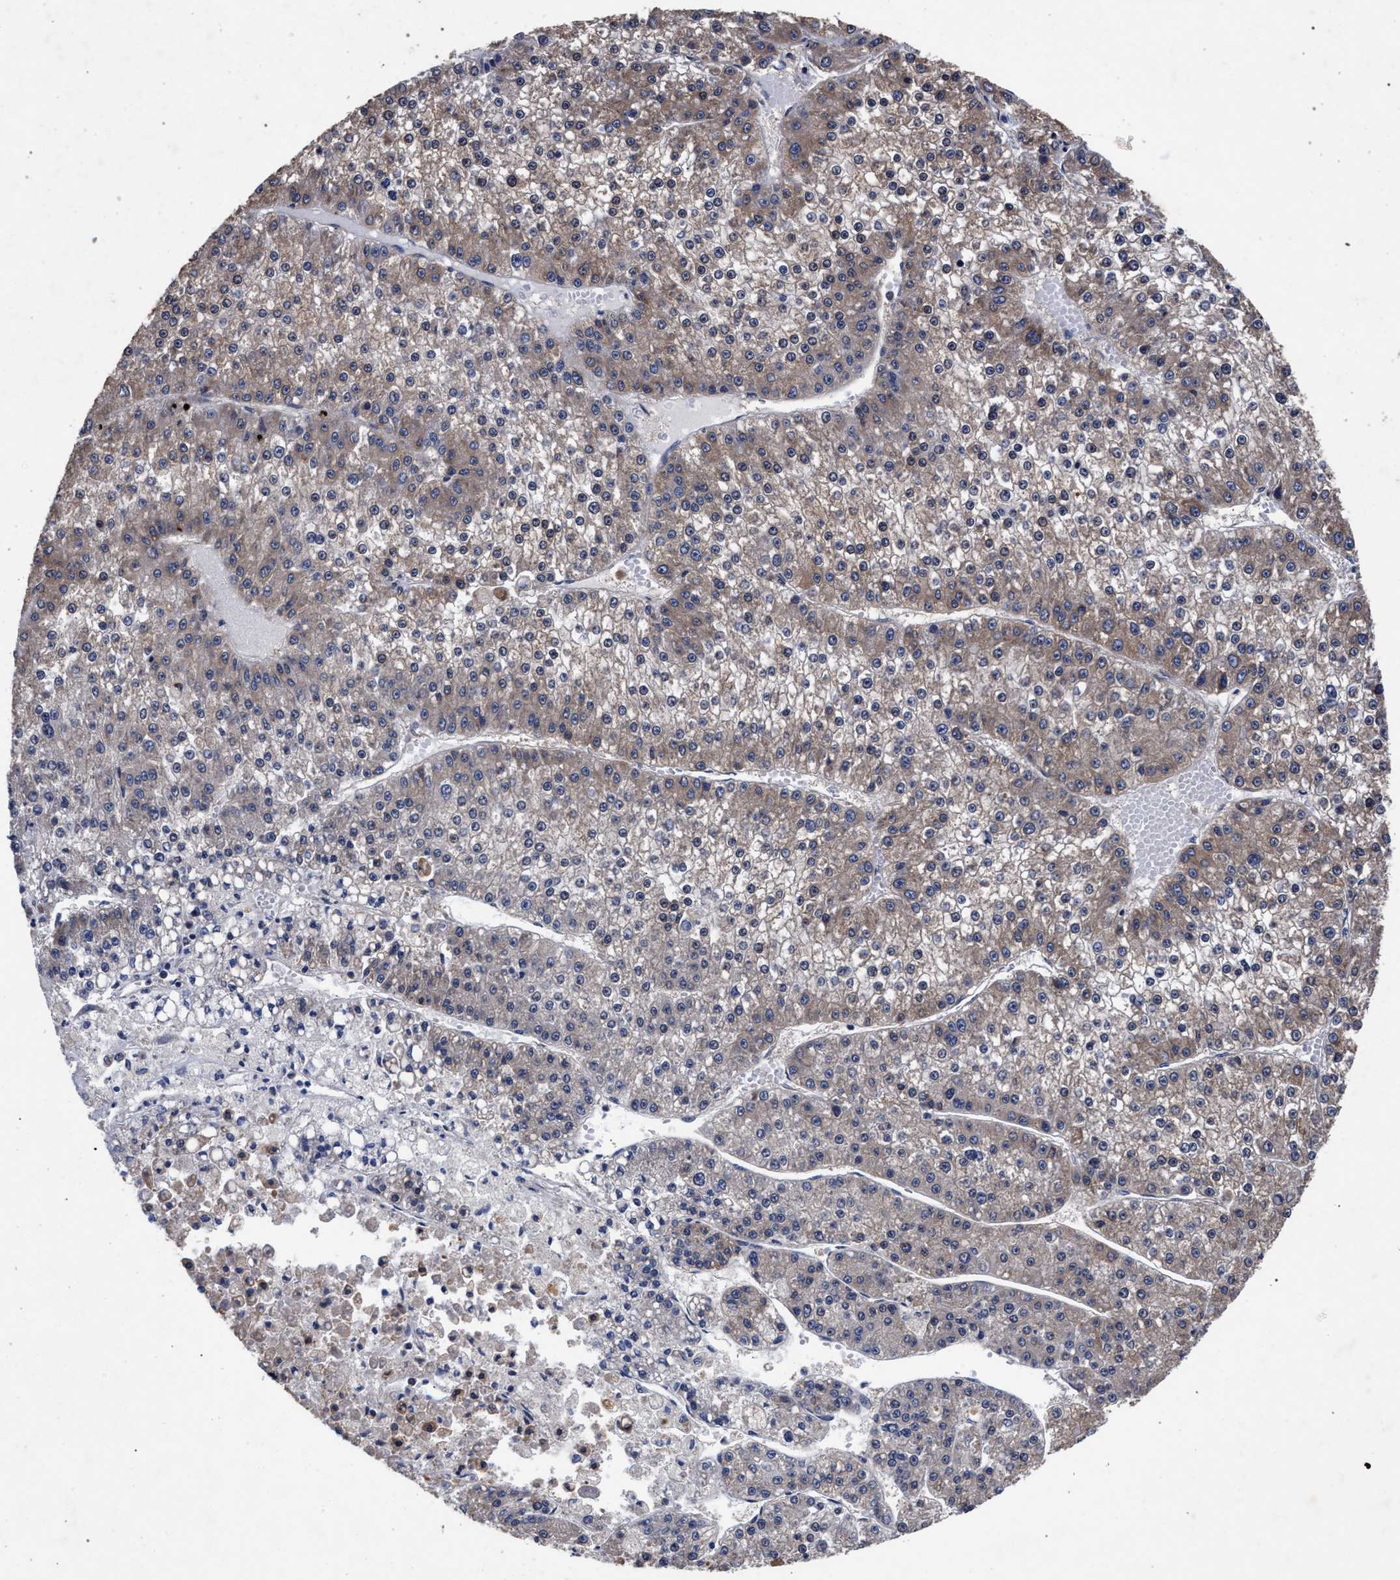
{"staining": {"intensity": "weak", "quantity": ">75%", "location": "cytoplasmic/membranous"}, "tissue": "liver cancer", "cell_type": "Tumor cells", "image_type": "cancer", "snomed": [{"axis": "morphology", "description": "Carcinoma, Hepatocellular, NOS"}, {"axis": "topography", "description": "Liver"}], "caption": "Immunohistochemical staining of human liver hepatocellular carcinoma reveals weak cytoplasmic/membranous protein staining in about >75% of tumor cells. The protein is shown in brown color, while the nuclei are stained blue.", "gene": "CFAP95", "patient": {"sex": "female", "age": 73}}